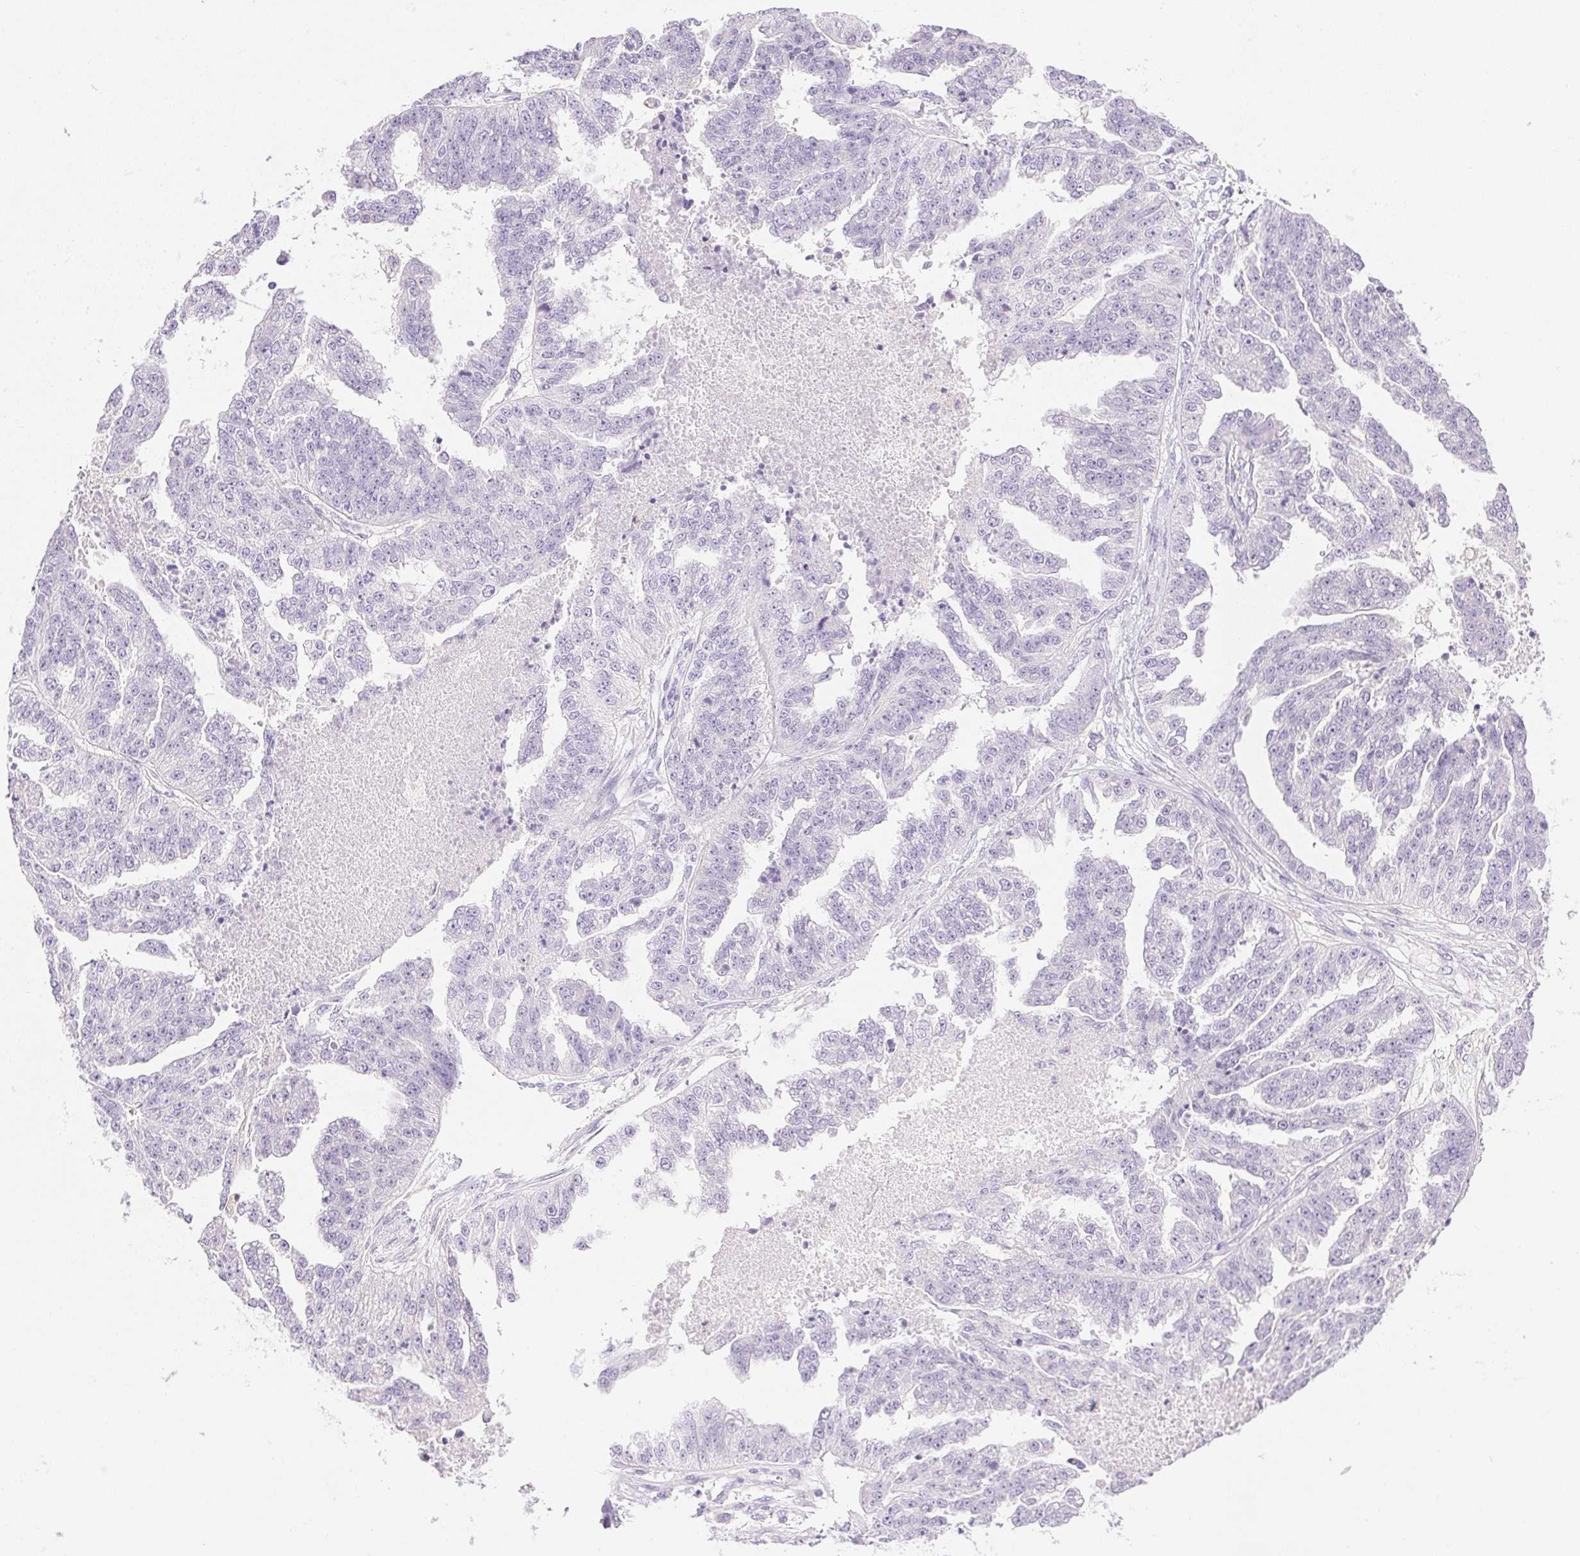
{"staining": {"intensity": "negative", "quantity": "none", "location": "none"}, "tissue": "ovarian cancer", "cell_type": "Tumor cells", "image_type": "cancer", "snomed": [{"axis": "morphology", "description": "Cystadenocarcinoma, serous, NOS"}, {"axis": "topography", "description": "Ovary"}], "caption": "Ovarian cancer was stained to show a protein in brown. There is no significant expression in tumor cells.", "gene": "ATP6V1G3", "patient": {"sex": "female", "age": 58}}